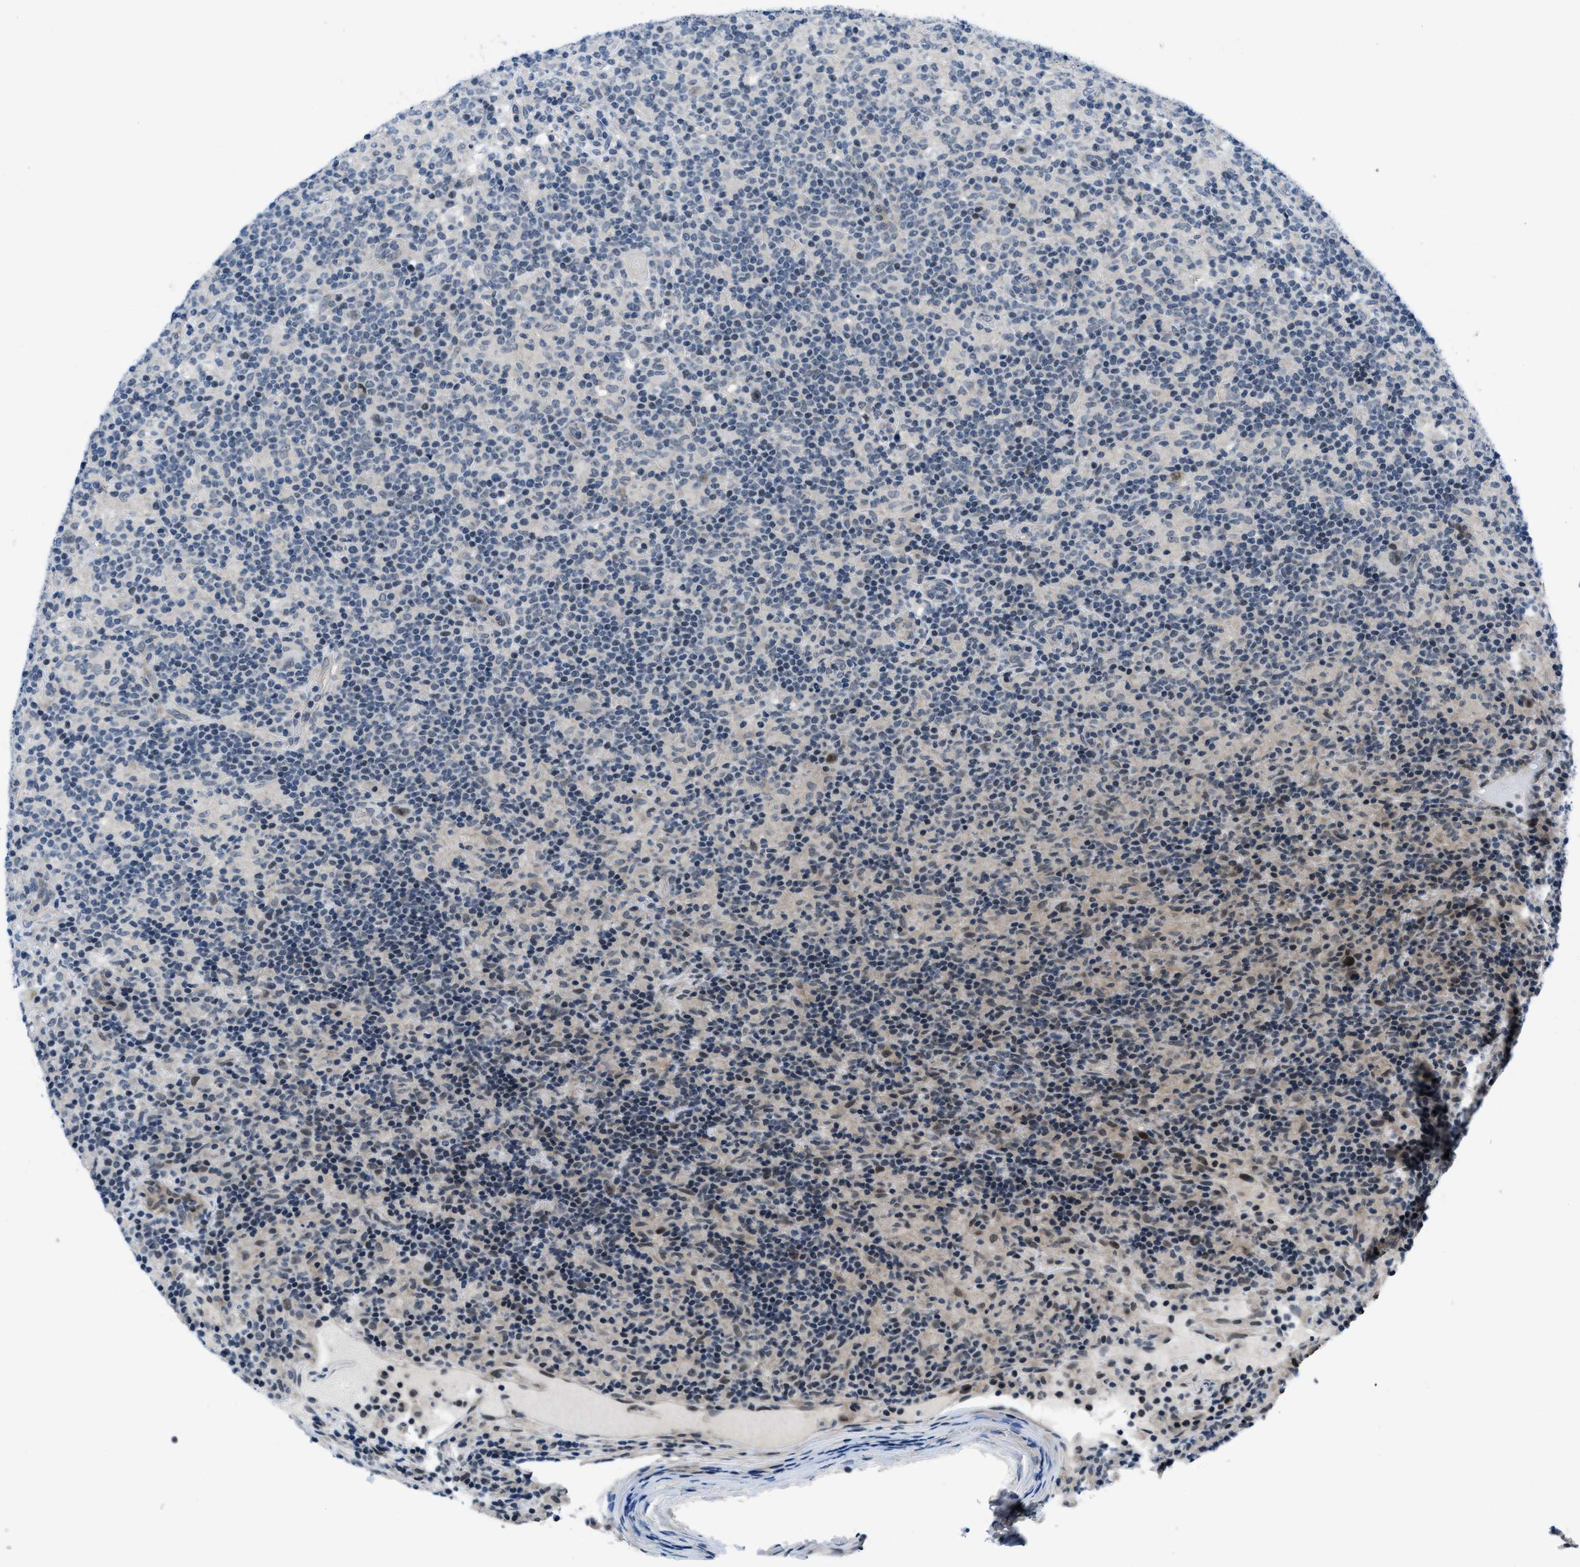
{"staining": {"intensity": "moderate", "quantity": "25%-75%", "location": "nuclear"}, "tissue": "lymphoma", "cell_type": "Tumor cells", "image_type": "cancer", "snomed": [{"axis": "morphology", "description": "Hodgkin's disease, NOS"}, {"axis": "topography", "description": "Lymph node"}], "caption": "Moderate nuclear expression is identified in about 25%-75% of tumor cells in lymphoma.", "gene": "SETD5", "patient": {"sex": "male", "age": 70}}